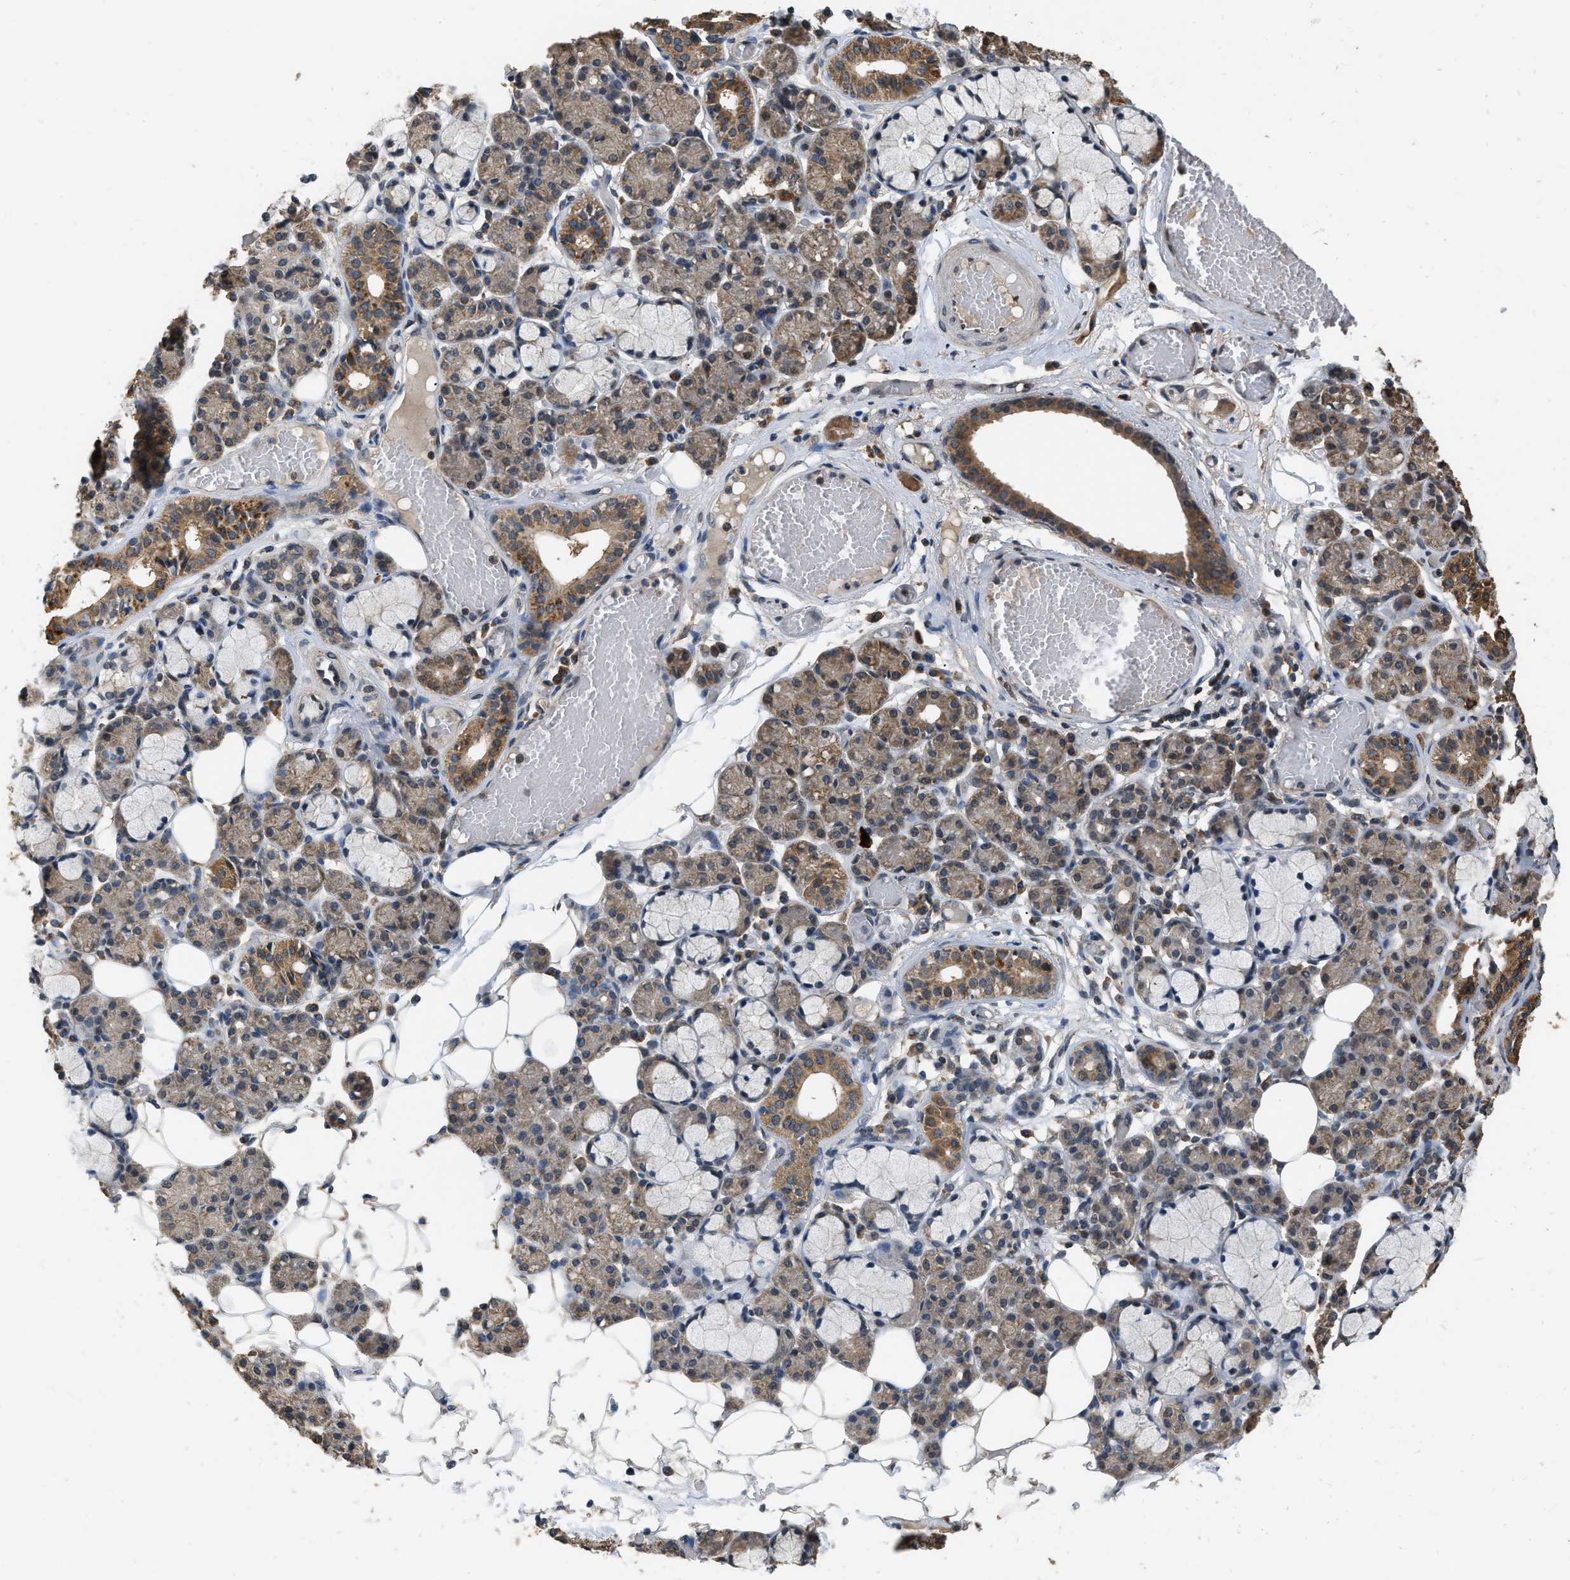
{"staining": {"intensity": "moderate", "quantity": ">75%", "location": "cytoplasmic/membranous"}, "tissue": "salivary gland", "cell_type": "Glandular cells", "image_type": "normal", "snomed": [{"axis": "morphology", "description": "Normal tissue, NOS"}, {"axis": "topography", "description": "Salivary gland"}], "caption": "Salivary gland stained with DAB immunohistochemistry (IHC) reveals medium levels of moderate cytoplasmic/membranous positivity in about >75% of glandular cells. The staining was performed using DAB (3,3'-diaminobenzidine) to visualize the protein expression in brown, while the nuclei were stained in blue with hematoxylin (Magnification: 20x).", "gene": "DENND6B", "patient": {"sex": "male", "age": 63}}